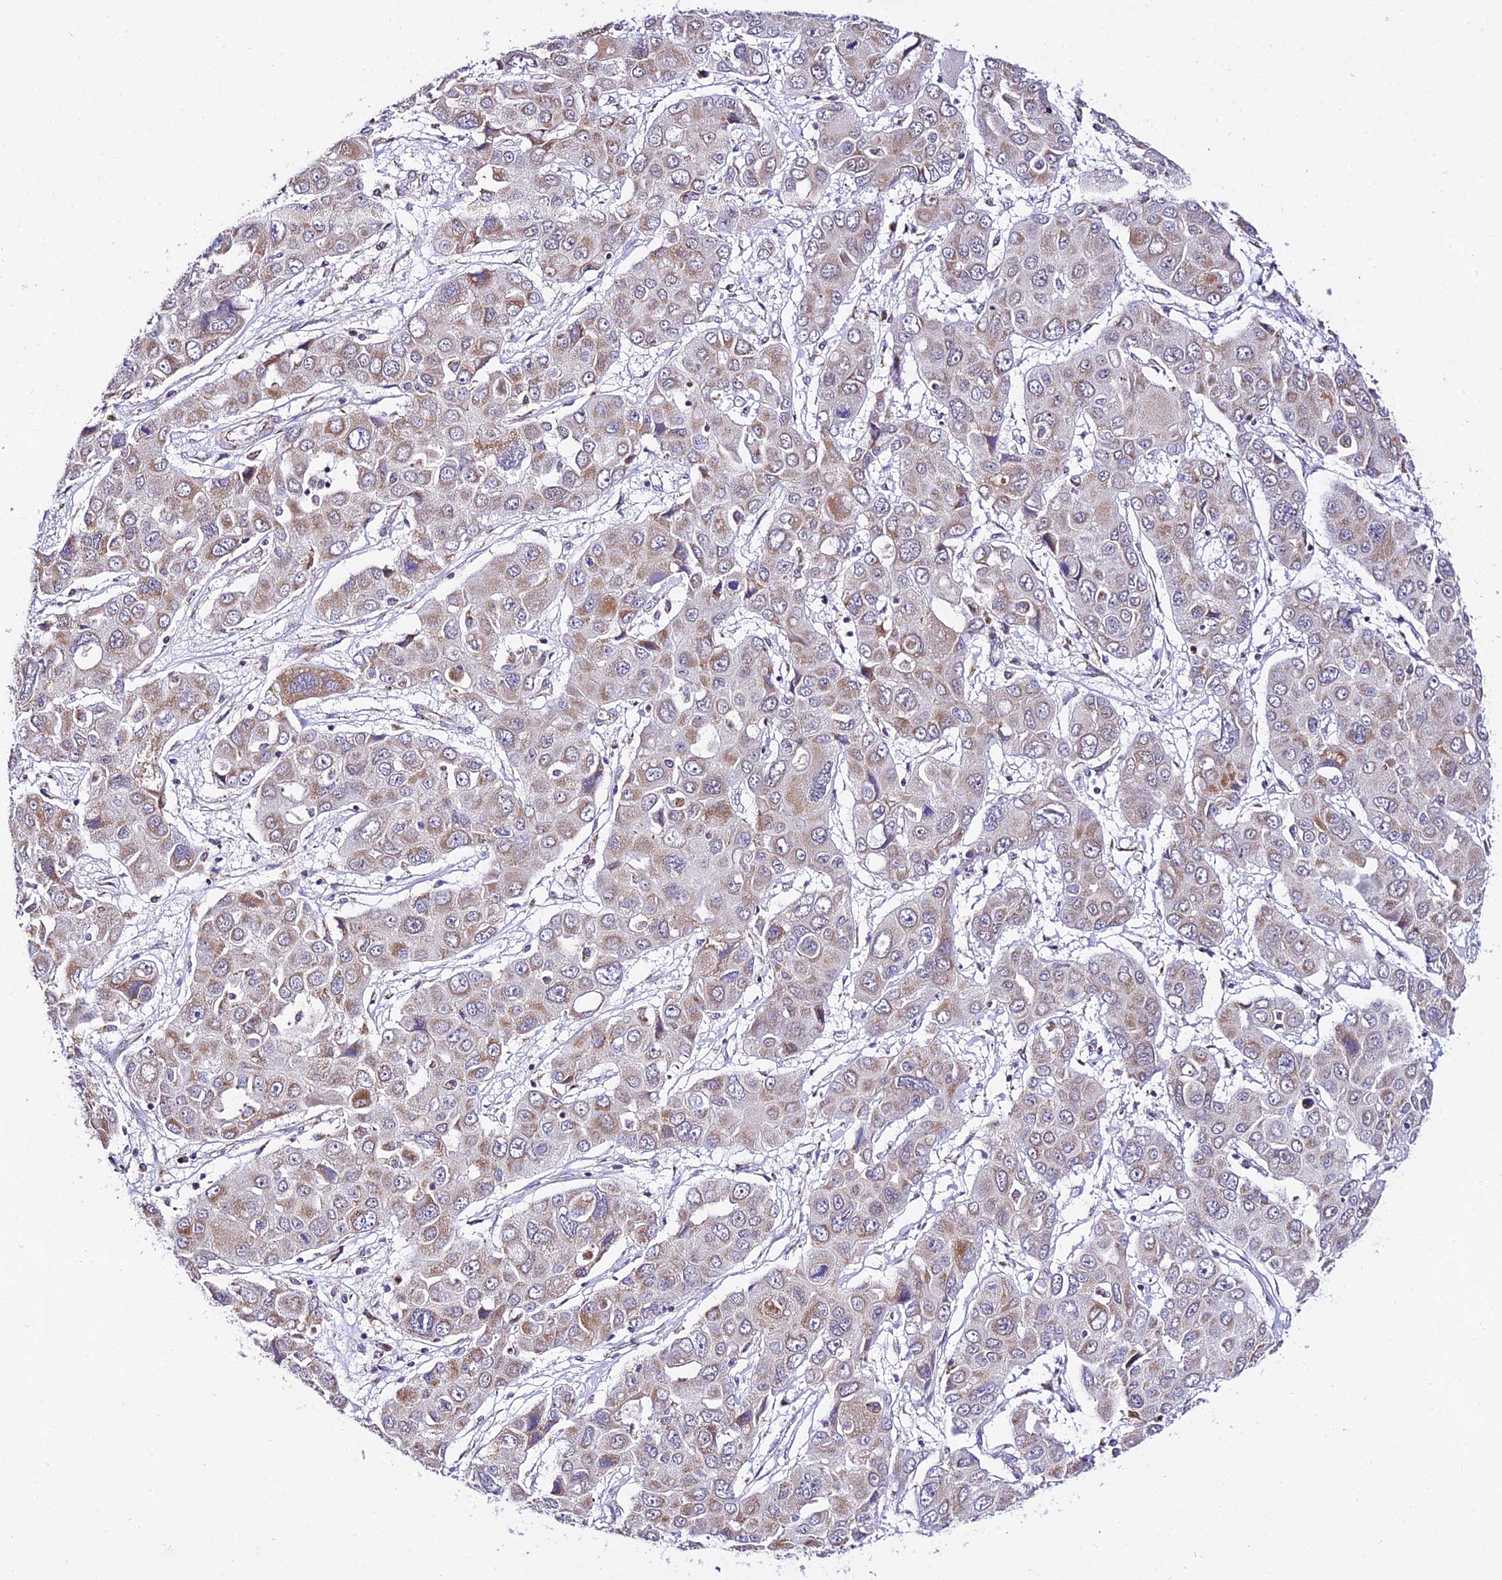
{"staining": {"intensity": "moderate", "quantity": "25%-75%", "location": "cytoplasmic/membranous"}, "tissue": "liver cancer", "cell_type": "Tumor cells", "image_type": "cancer", "snomed": [{"axis": "morphology", "description": "Cholangiocarcinoma"}, {"axis": "topography", "description": "Liver"}], "caption": "An image showing moderate cytoplasmic/membranous staining in about 25%-75% of tumor cells in liver cholangiocarcinoma, as visualized by brown immunohistochemical staining.", "gene": "ATP5PB", "patient": {"sex": "male", "age": 67}}